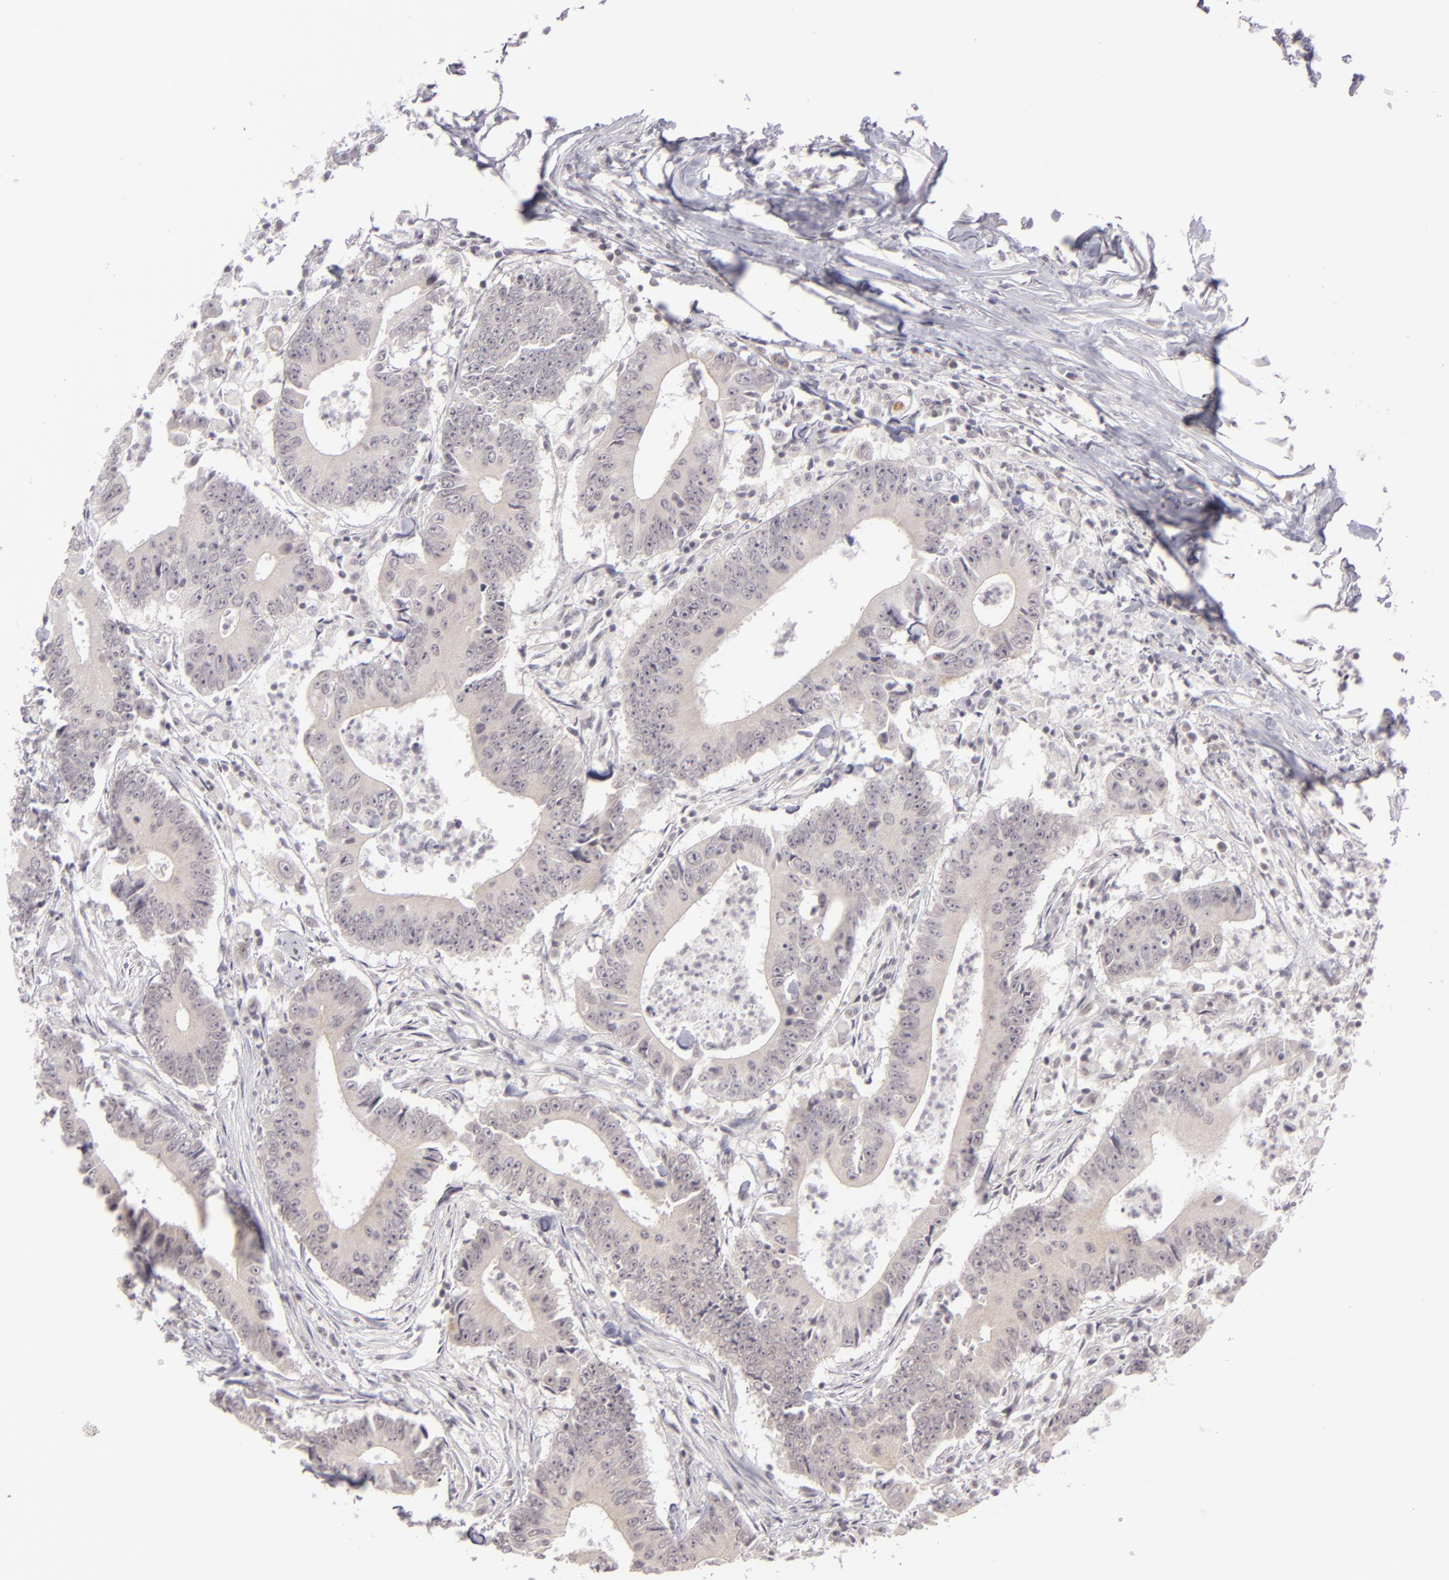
{"staining": {"intensity": "negative", "quantity": "none", "location": "none"}, "tissue": "colorectal cancer", "cell_type": "Tumor cells", "image_type": "cancer", "snomed": [{"axis": "morphology", "description": "Adenocarcinoma, NOS"}, {"axis": "topography", "description": "Colon"}], "caption": "The histopathology image demonstrates no staining of tumor cells in colorectal adenocarcinoma.", "gene": "ZNF205", "patient": {"sex": "male", "age": 55}}